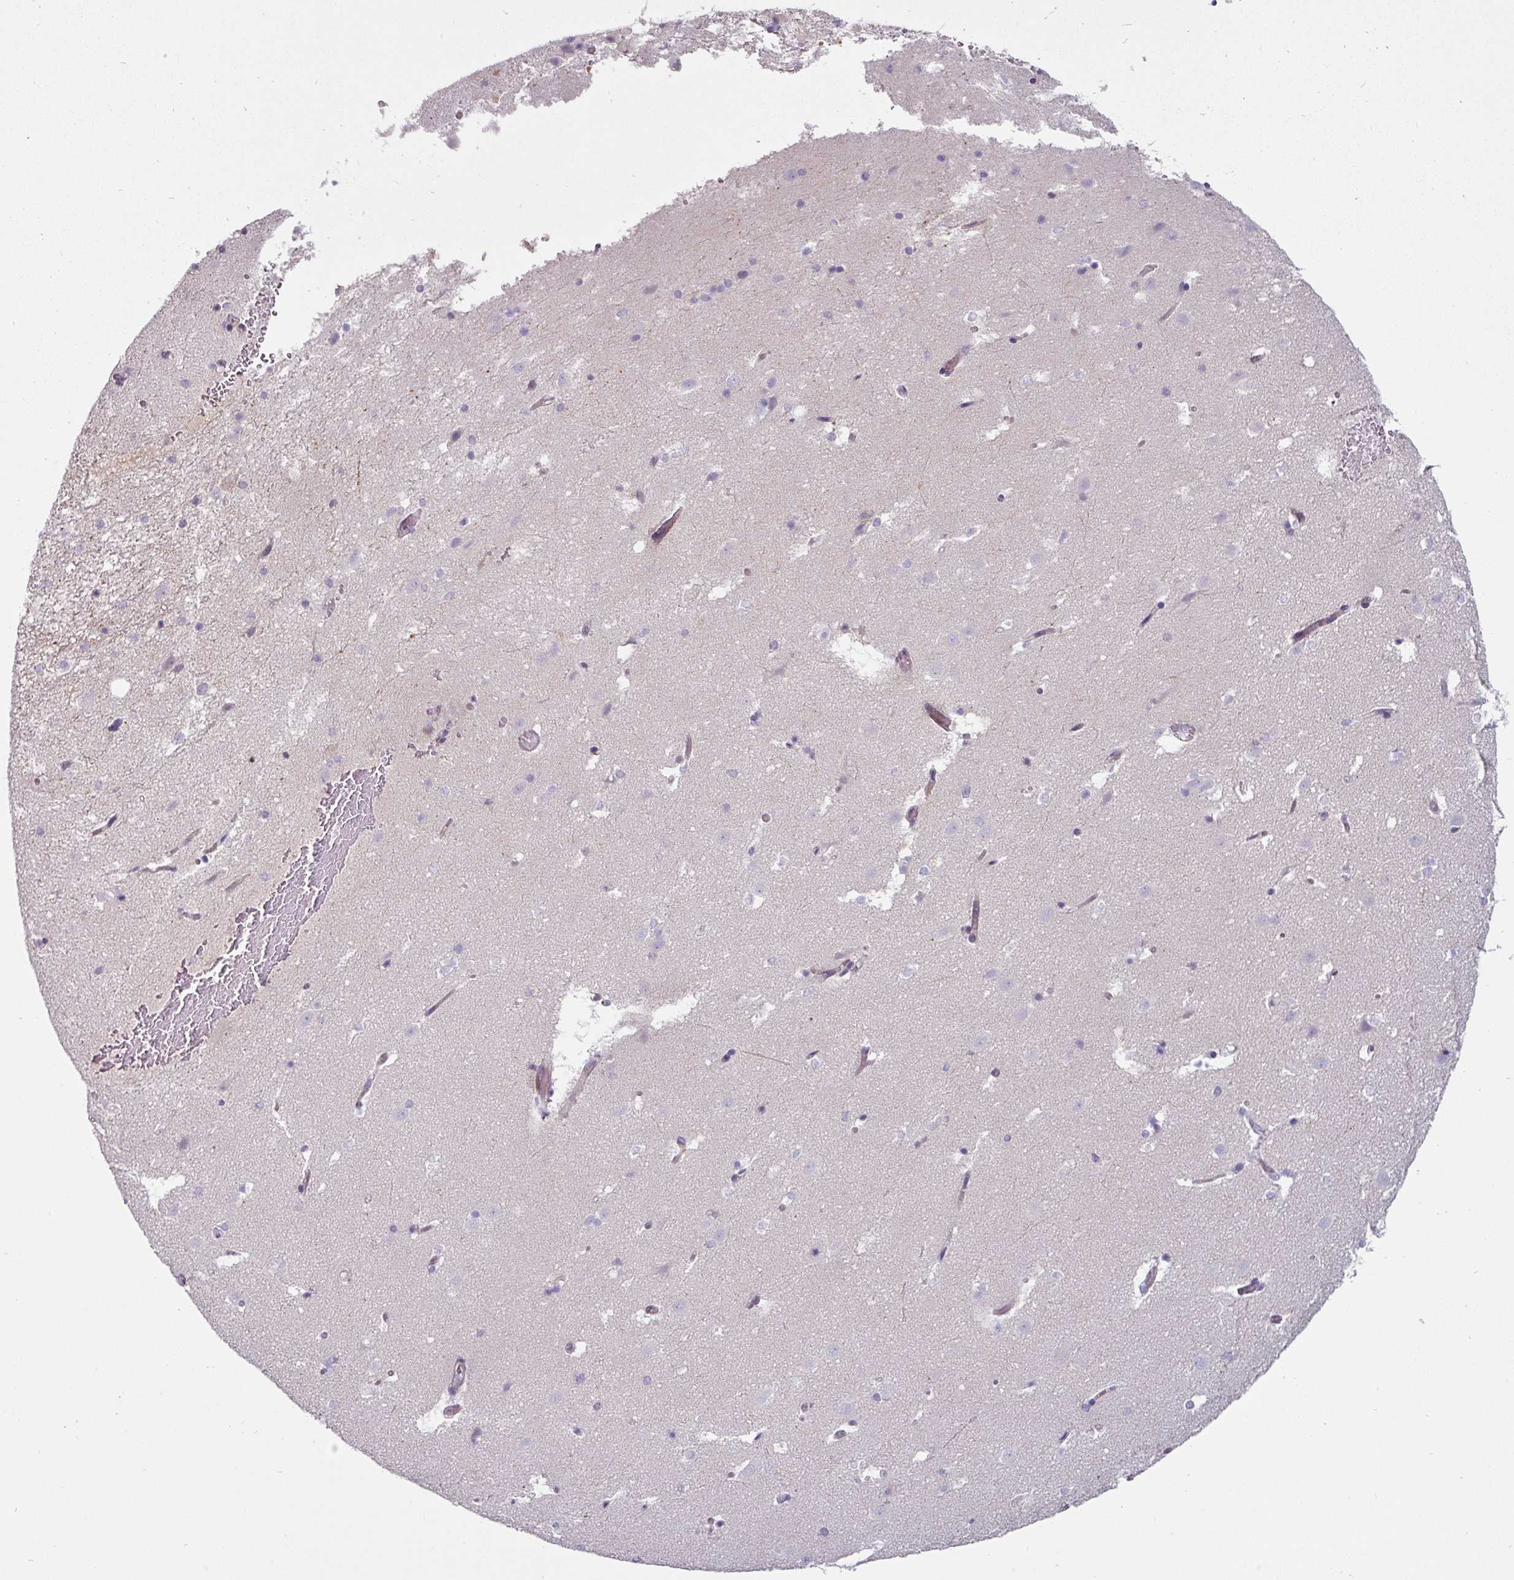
{"staining": {"intensity": "negative", "quantity": "none", "location": "none"}, "tissue": "caudate", "cell_type": "Glial cells", "image_type": "normal", "snomed": [{"axis": "morphology", "description": "Normal tissue, NOS"}, {"axis": "topography", "description": "Lateral ventricle wall"}], "caption": "Glial cells are negative for protein expression in unremarkable human caudate. The staining was performed using DAB to visualize the protein expression in brown, while the nuclei were stained in blue with hematoxylin (Magnification: 20x).", "gene": "EYA3", "patient": {"sex": "male", "age": 37}}